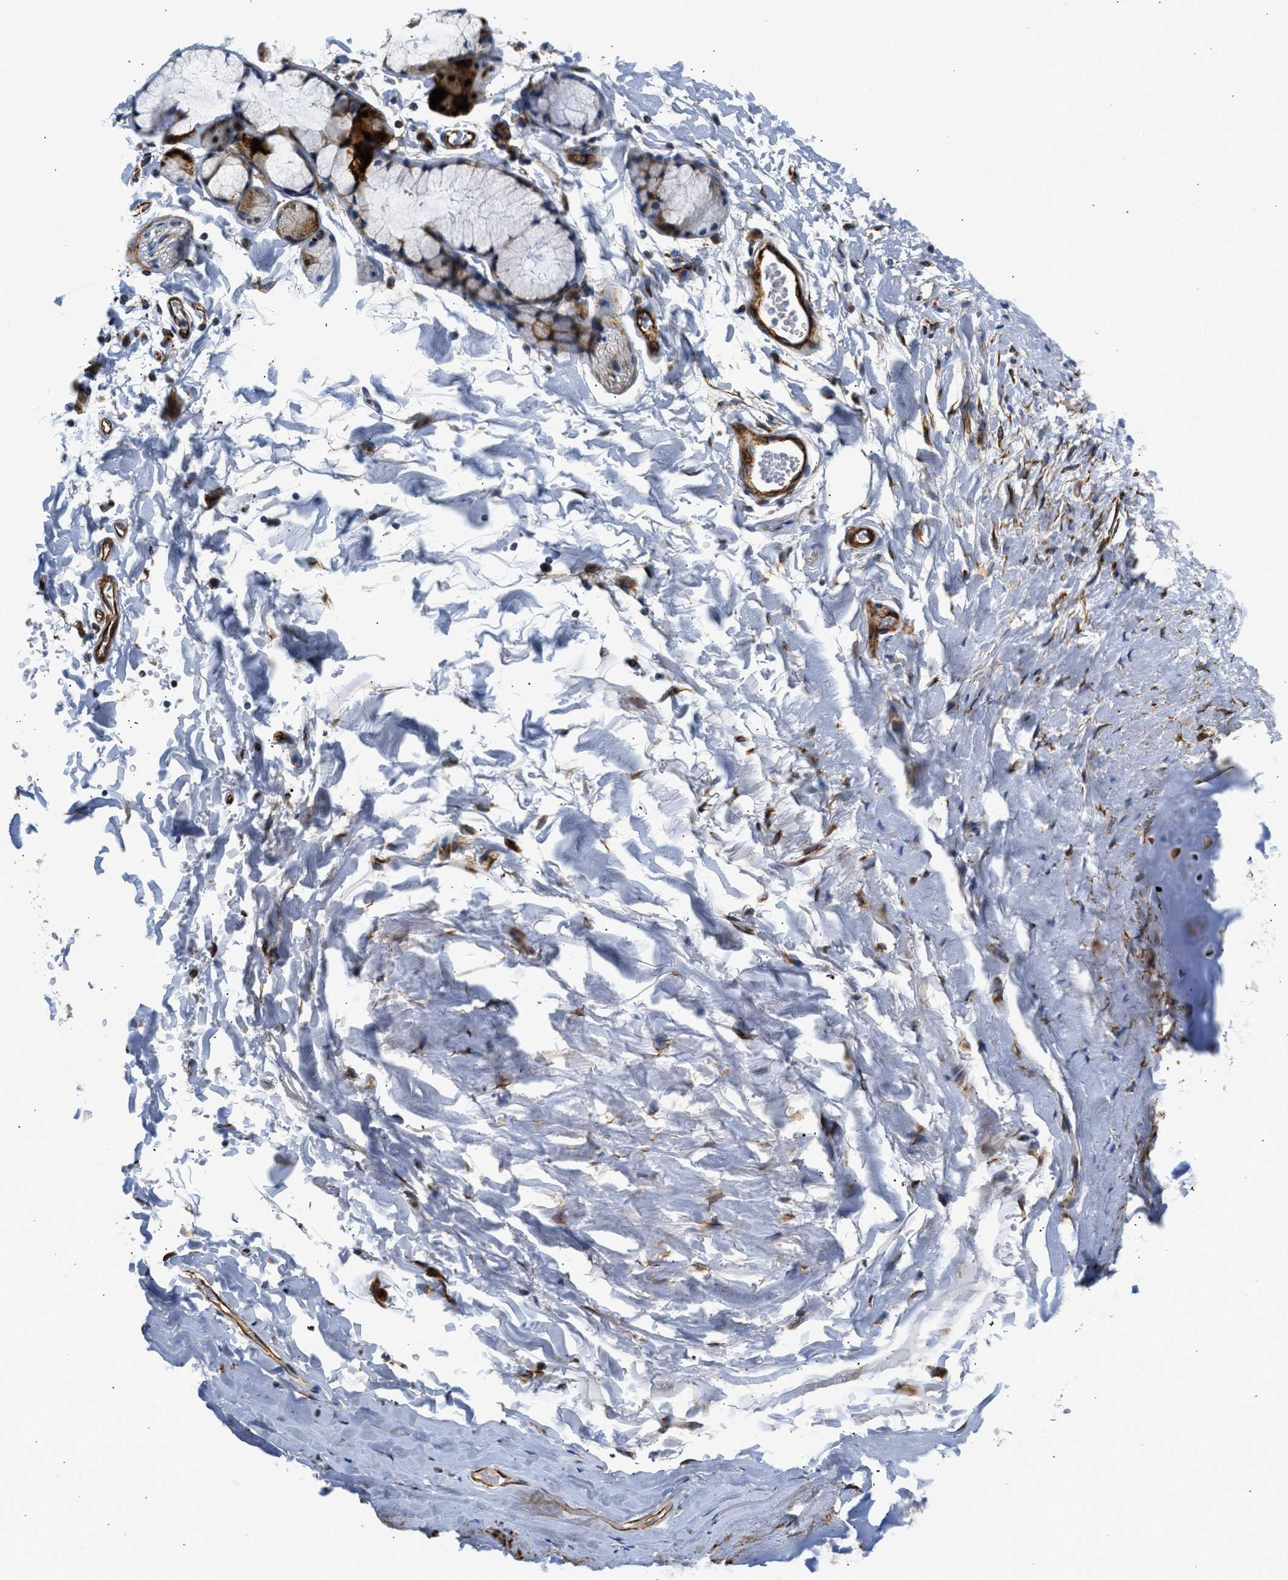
{"staining": {"intensity": "strong", "quantity": "25%-75%", "location": "cytoplasmic/membranous"}, "tissue": "adipose tissue", "cell_type": "Adipocytes", "image_type": "normal", "snomed": [{"axis": "morphology", "description": "Normal tissue, NOS"}, {"axis": "topography", "description": "Cartilage tissue"}, {"axis": "topography", "description": "Bronchus"}], "caption": "The photomicrograph exhibits immunohistochemical staining of normal adipose tissue. There is strong cytoplasmic/membranous expression is identified in about 25%-75% of adipocytes.", "gene": "ULK4", "patient": {"sex": "female", "age": 73}}